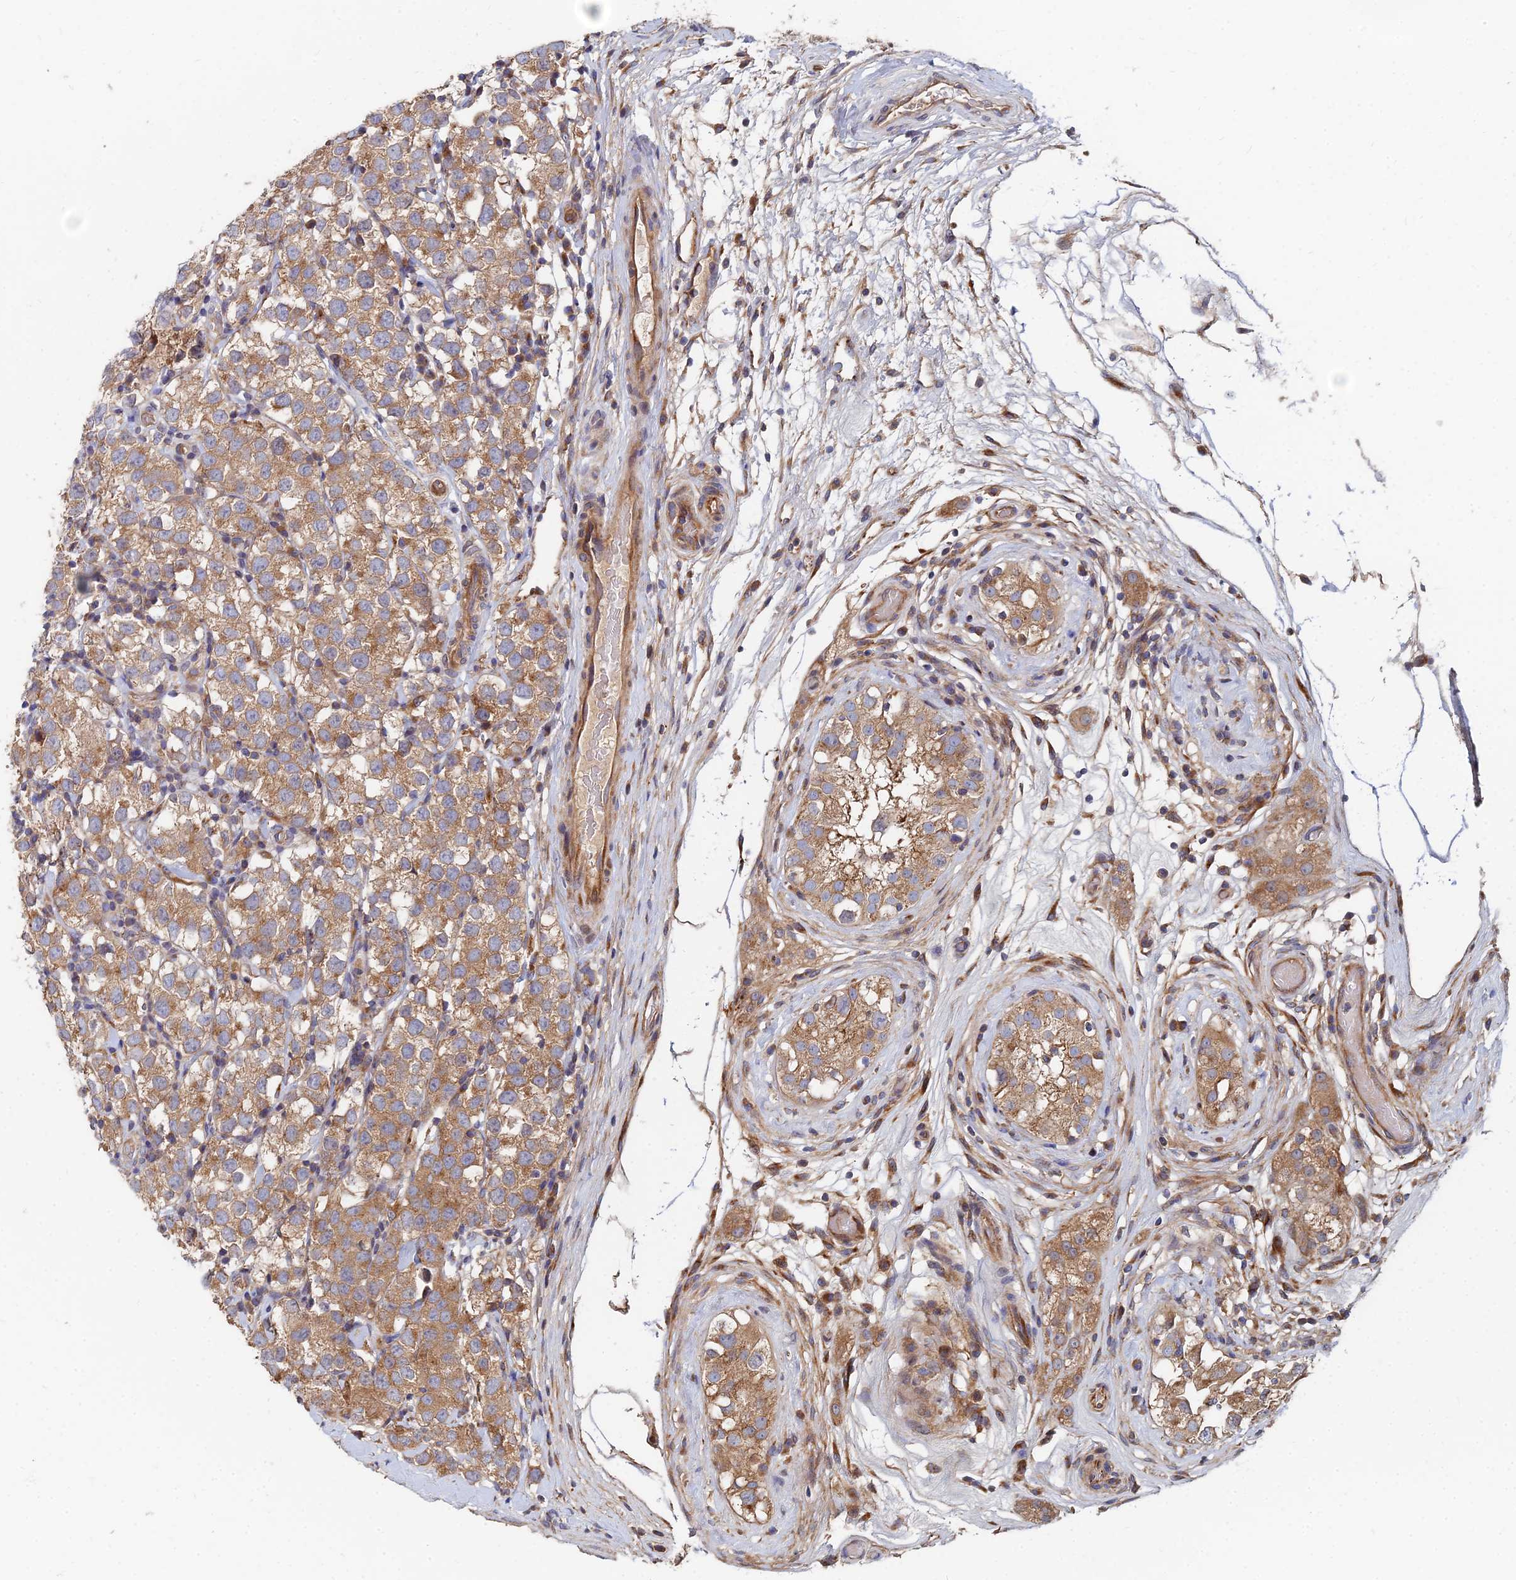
{"staining": {"intensity": "moderate", "quantity": ">75%", "location": "cytoplasmic/membranous"}, "tissue": "testis cancer", "cell_type": "Tumor cells", "image_type": "cancer", "snomed": [{"axis": "morphology", "description": "Seminoma, NOS"}, {"axis": "topography", "description": "Testis"}], "caption": "An IHC micrograph of tumor tissue is shown. Protein staining in brown shows moderate cytoplasmic/membranous positivity in testis cancer (seminoma) within tumor cells.", "gene": "CCZ1", "patient": {"sex": "male", "age": 34}}